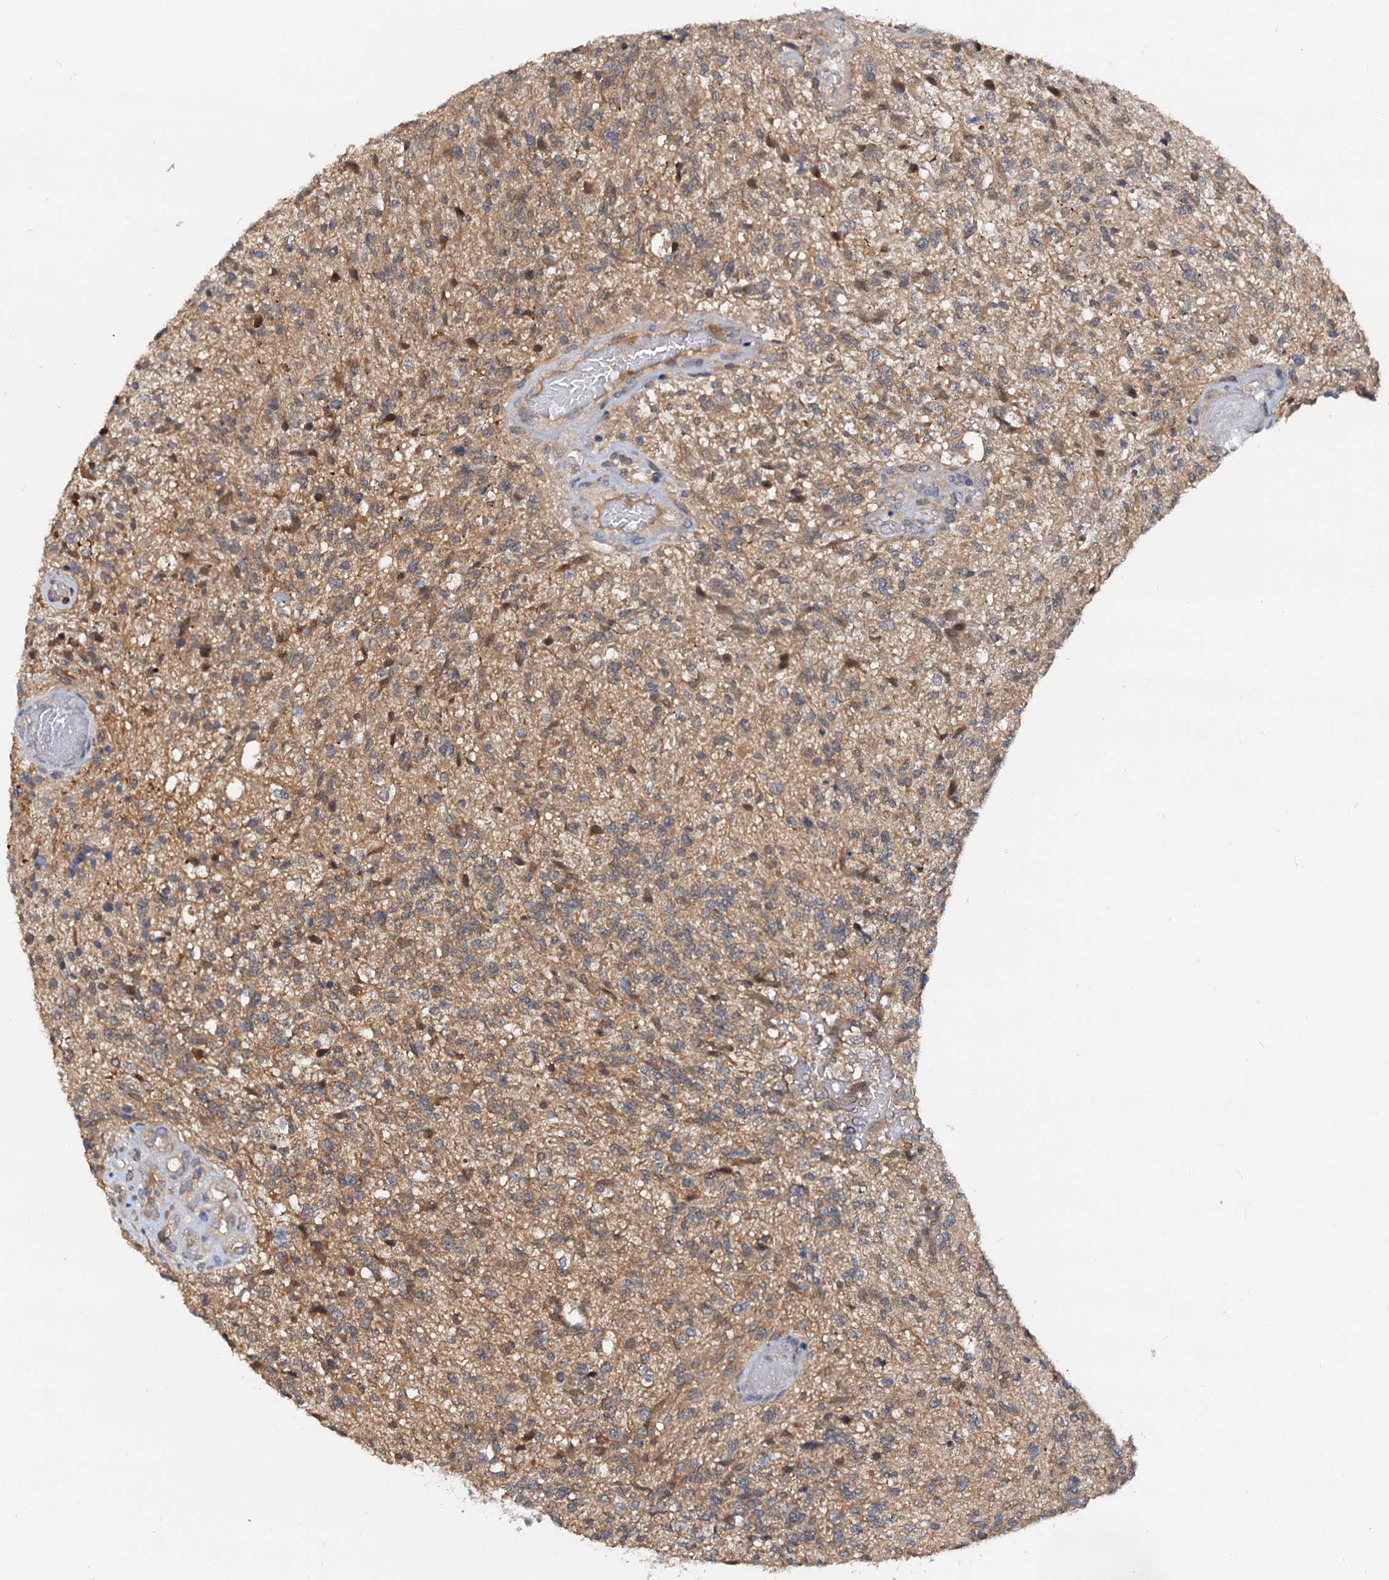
{"staining": {"intensity": "moderate", "quantity": ">75%", "location": "cytoplasmic/membranous"}, "tissue": "glioma", "cell_type": "Tumor cells", "image_type": "cancer", "snomed": [{"axis": "morphology", "description": "Glioma, malignant, High grade"}, {"axis": "topography", "description": "Brain"}], "caption": "High-power microscopy captured an IHC photomicrograph of glioma, revealing moderate cytoplasmic/membranous expression in approximately >75% of tumor cells. (DAB IHC with brightfield microscopy, high magnification).", "gene": "PTGES3", "patient": {"sex": "male", "age": 56}}